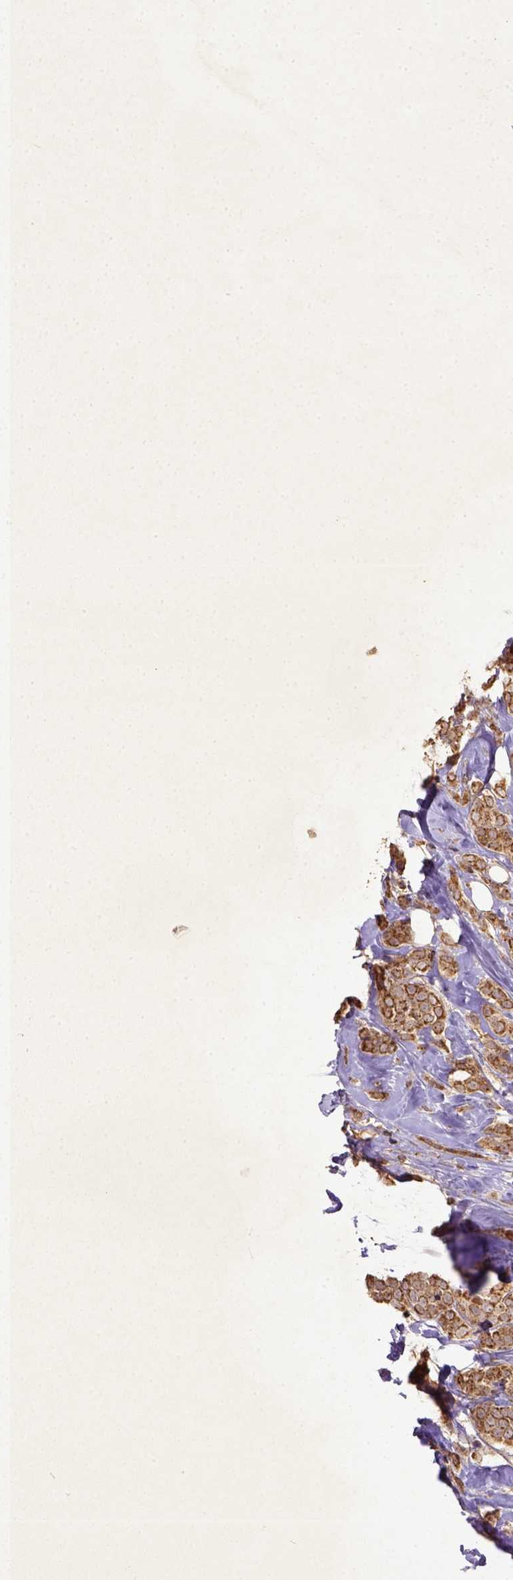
{"staining": {"intensity": "strong", "quantity": ">75%", "location": "cytoplasmic/membranous"}, "tissue": "breast cancer", "cell_type": "Tumor cells", "image_type": "cancer", "snomed": [{"axis": "morphology", "description": "Lobular carcinoma"}, {"axis": "topography", "description": "Breast"}], "caption": "The immunohistochemical stain shows strong cytoplasmic/membranous staining in tumor cells of breast cancer (lobular carcinoma) tissue.", "gene": "MT-CO1", "patient": {"sex": "female", "age": 49}}